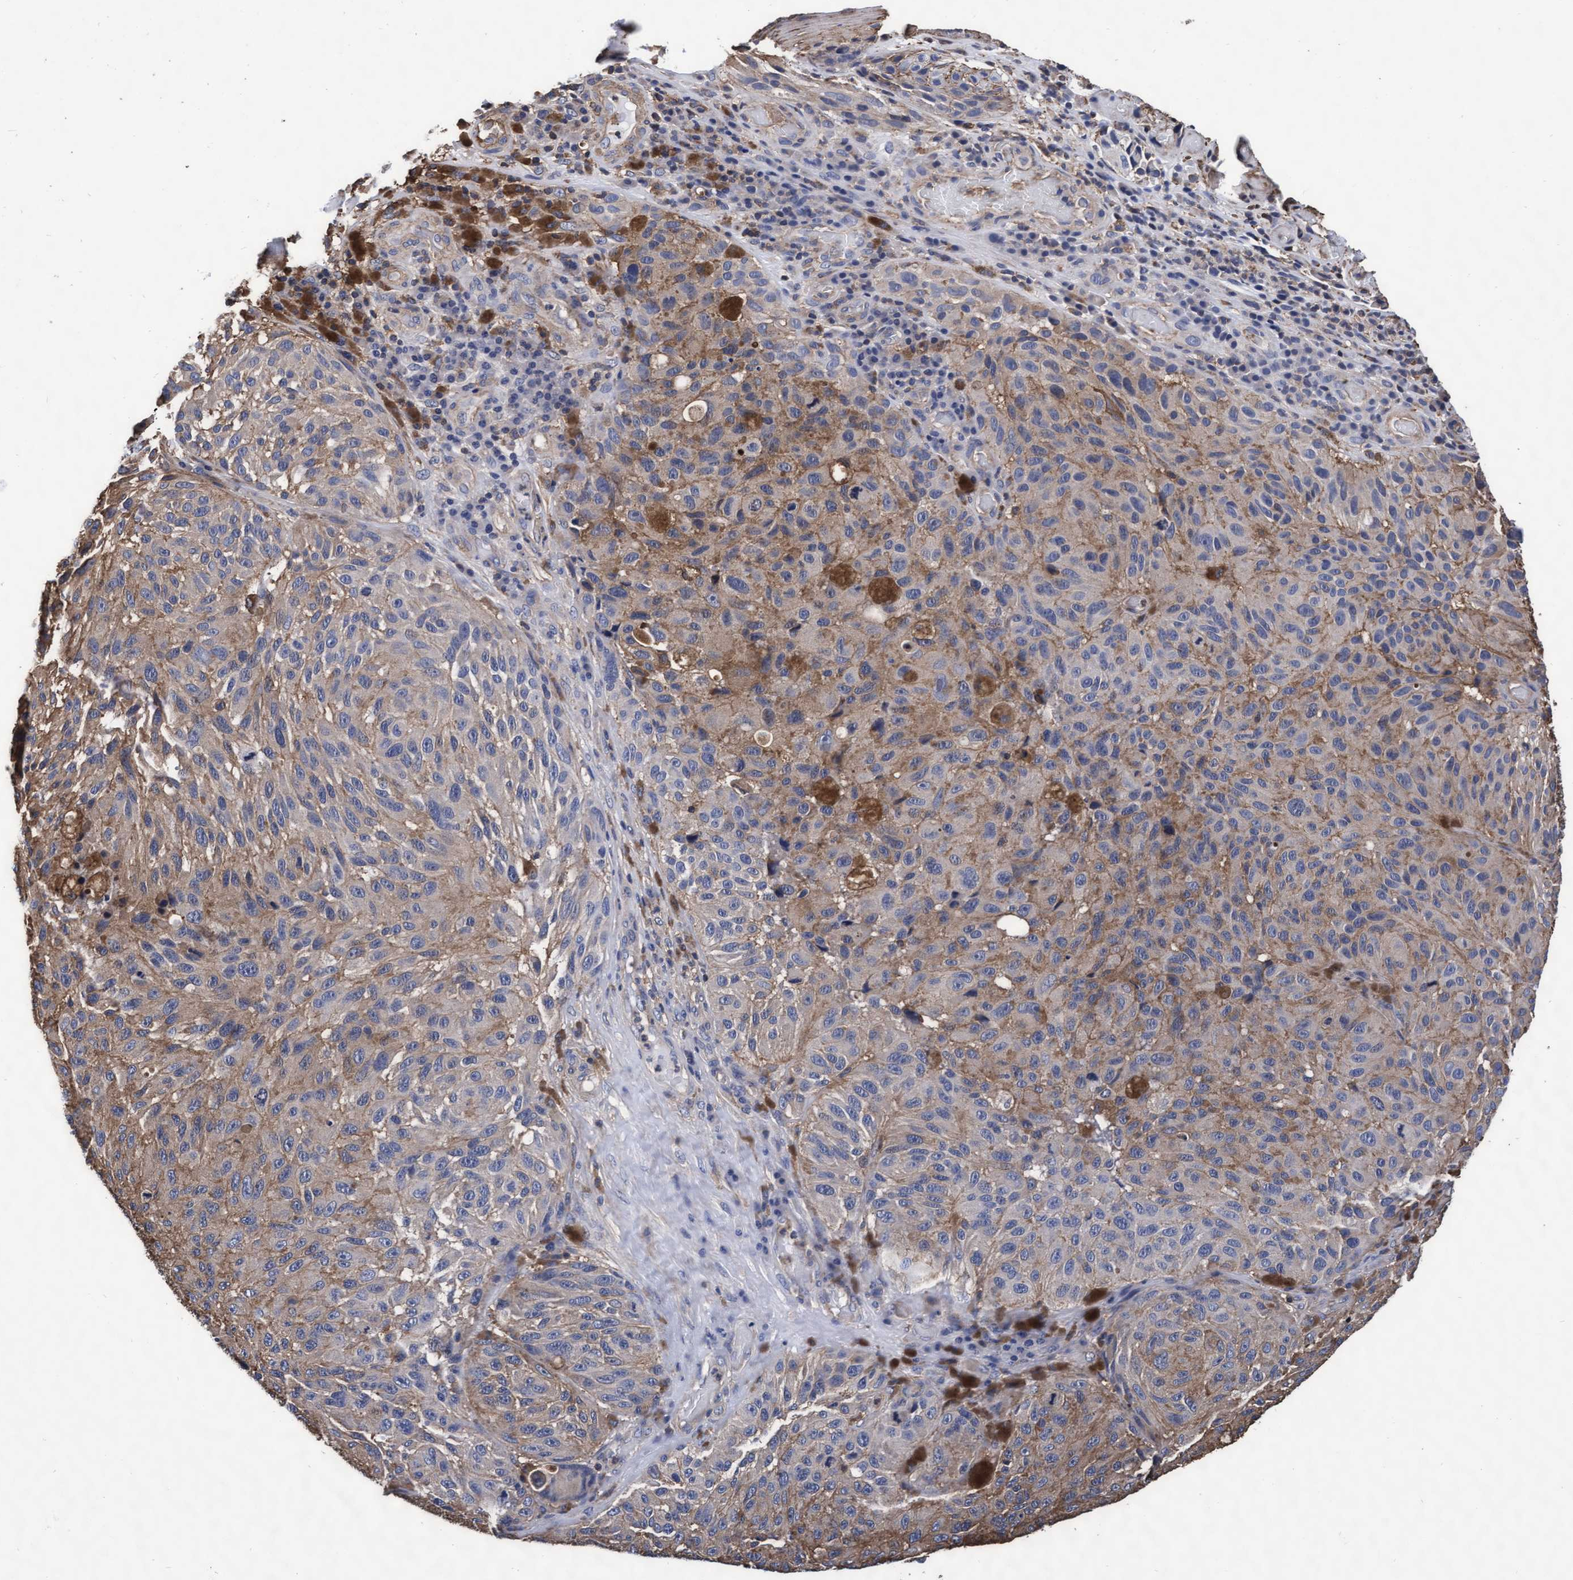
{"staining": {"intensity": "weak", "quantity": ">75%", "location": "cytoplasmic/membranous"}, "tissue": "melanoma", "cell_type": "Tumor cells", "image_type": "cancer", "snomed": [{"axis": "morphology", "description": "Malignant melanoma, NOS"}, {"axis": "topography", "description": "Skin"}], "caption": "An image of human melanoma stained for a protein demonstrates weak cytoplasmic/membranous brown staining in tumor cells.", "gene": "GRHPR", "patient": {"sex": "female", "age": 73}}